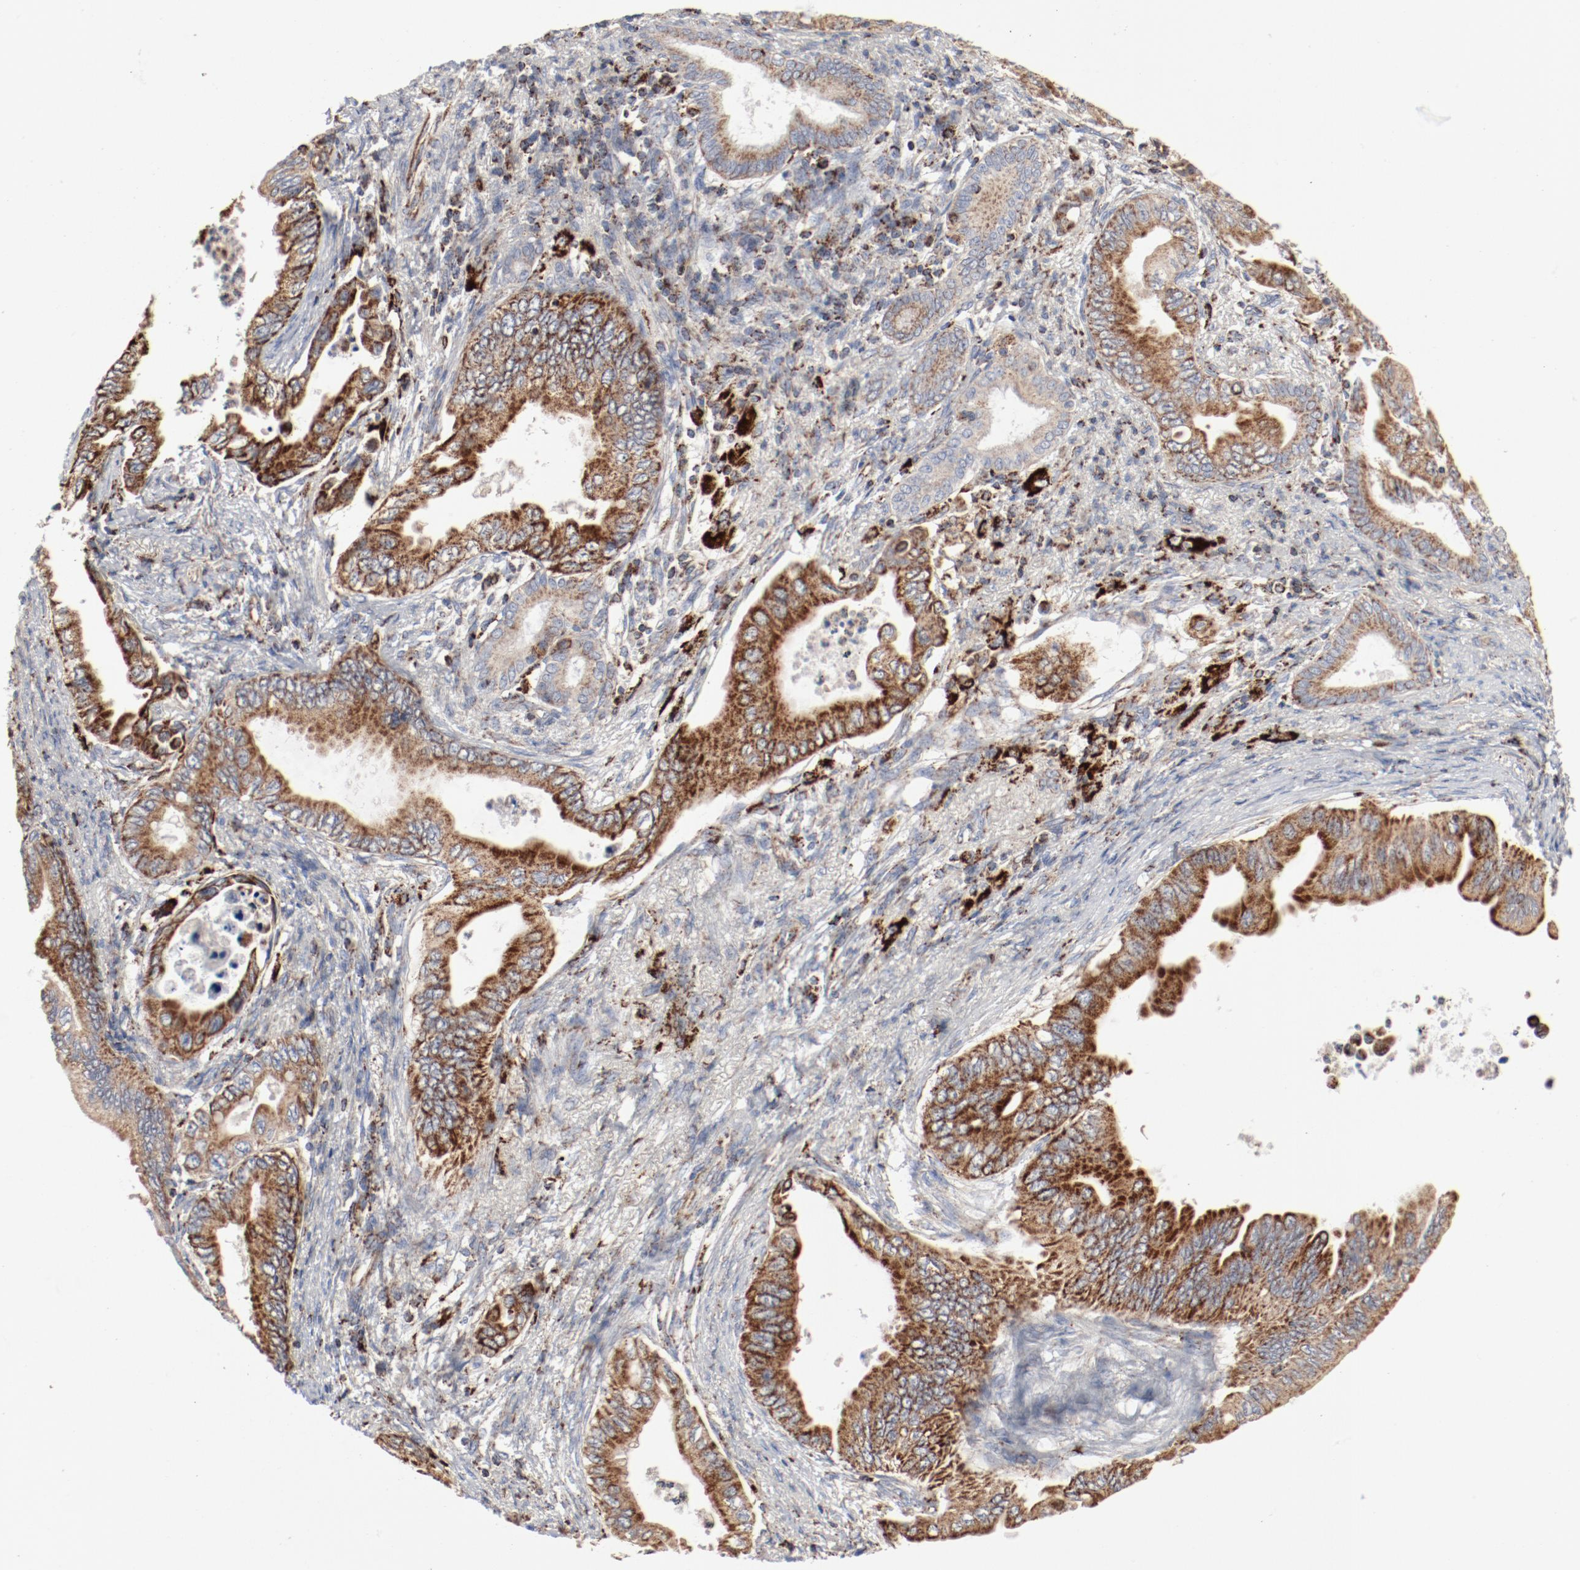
{"staining": {"intensity": "moderate", "quantity": ">75%", "location": "cytoplasmic/membranous"}, "tissue": "pancreatic cancer", "cell_type": "Tumor cells", "image_type": "cancer", "snomed": [{"axis": "morphology", "description": "Adenocarcinoma, NOS"}, {"axis": "topography", "description": "Pancreas"}], "caption": "Pancreatic cancer stained with DAB immunohistochemistry displays medium levels of moderate cytoplasmic/membranous staining in approximately >75% of tumor cells.", "gene": "SETD3", "patient": {"sex": "female", "age": 66}}